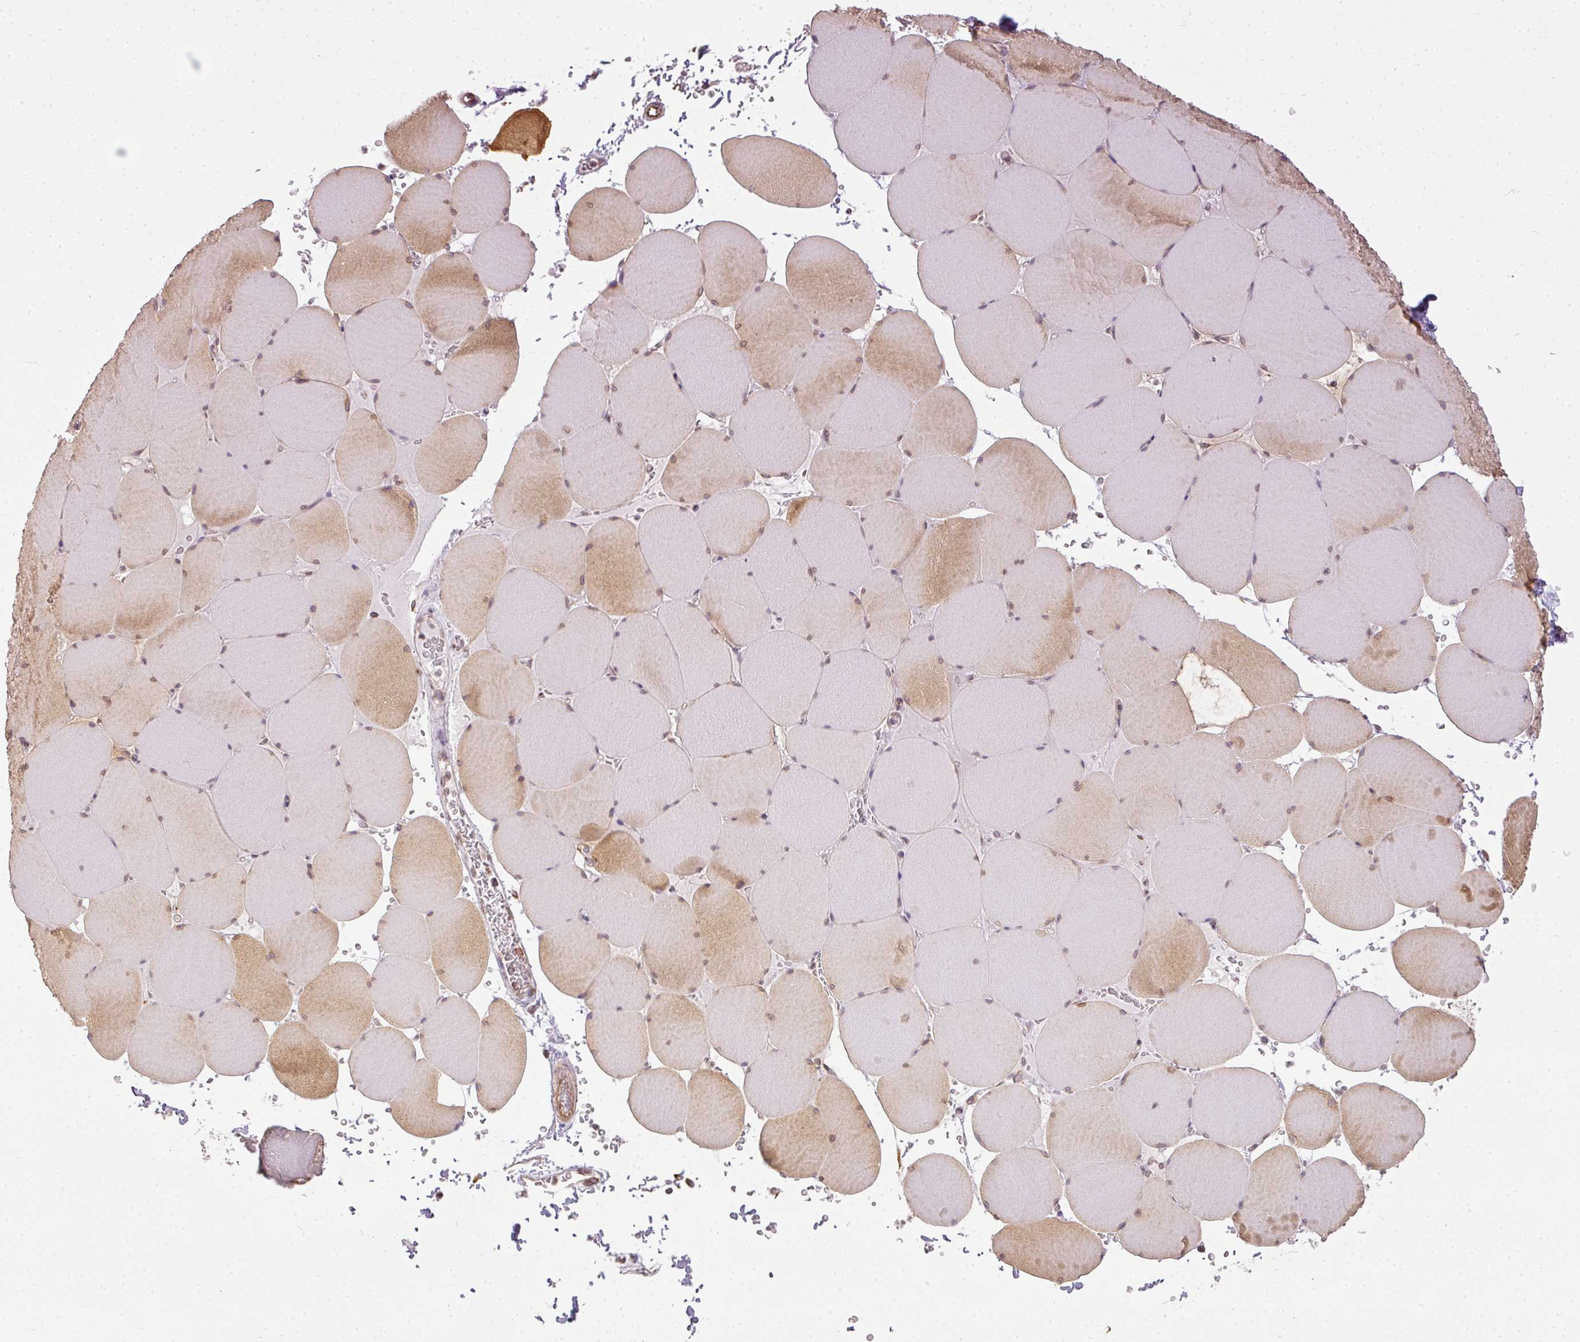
{"staining": {"intensity": "moderate", "quantity": "25%-75%", "location": "cytoplasmic/membranous,nuclear"}, "tissue": "skeletal muscle", "cell_type": "Myocytes", "image_type": "normal", "snomed": [{"axis": "morphology", "description": "Normal tissue, NOS"}, {"axis": "topography", "description": "Skeletal muscle"}, {"axis": "topography", "description": "Head-Neck"}], "caption": "Immunohistochemical staining of unremarkable skeletal muscle shows medium levels of moderate cytoplasmic/membranous,nuclear expression in approximately 25%-75% of myocytes.", "gene": "COX18", "patient": {"sex": "male", "age": 66}}